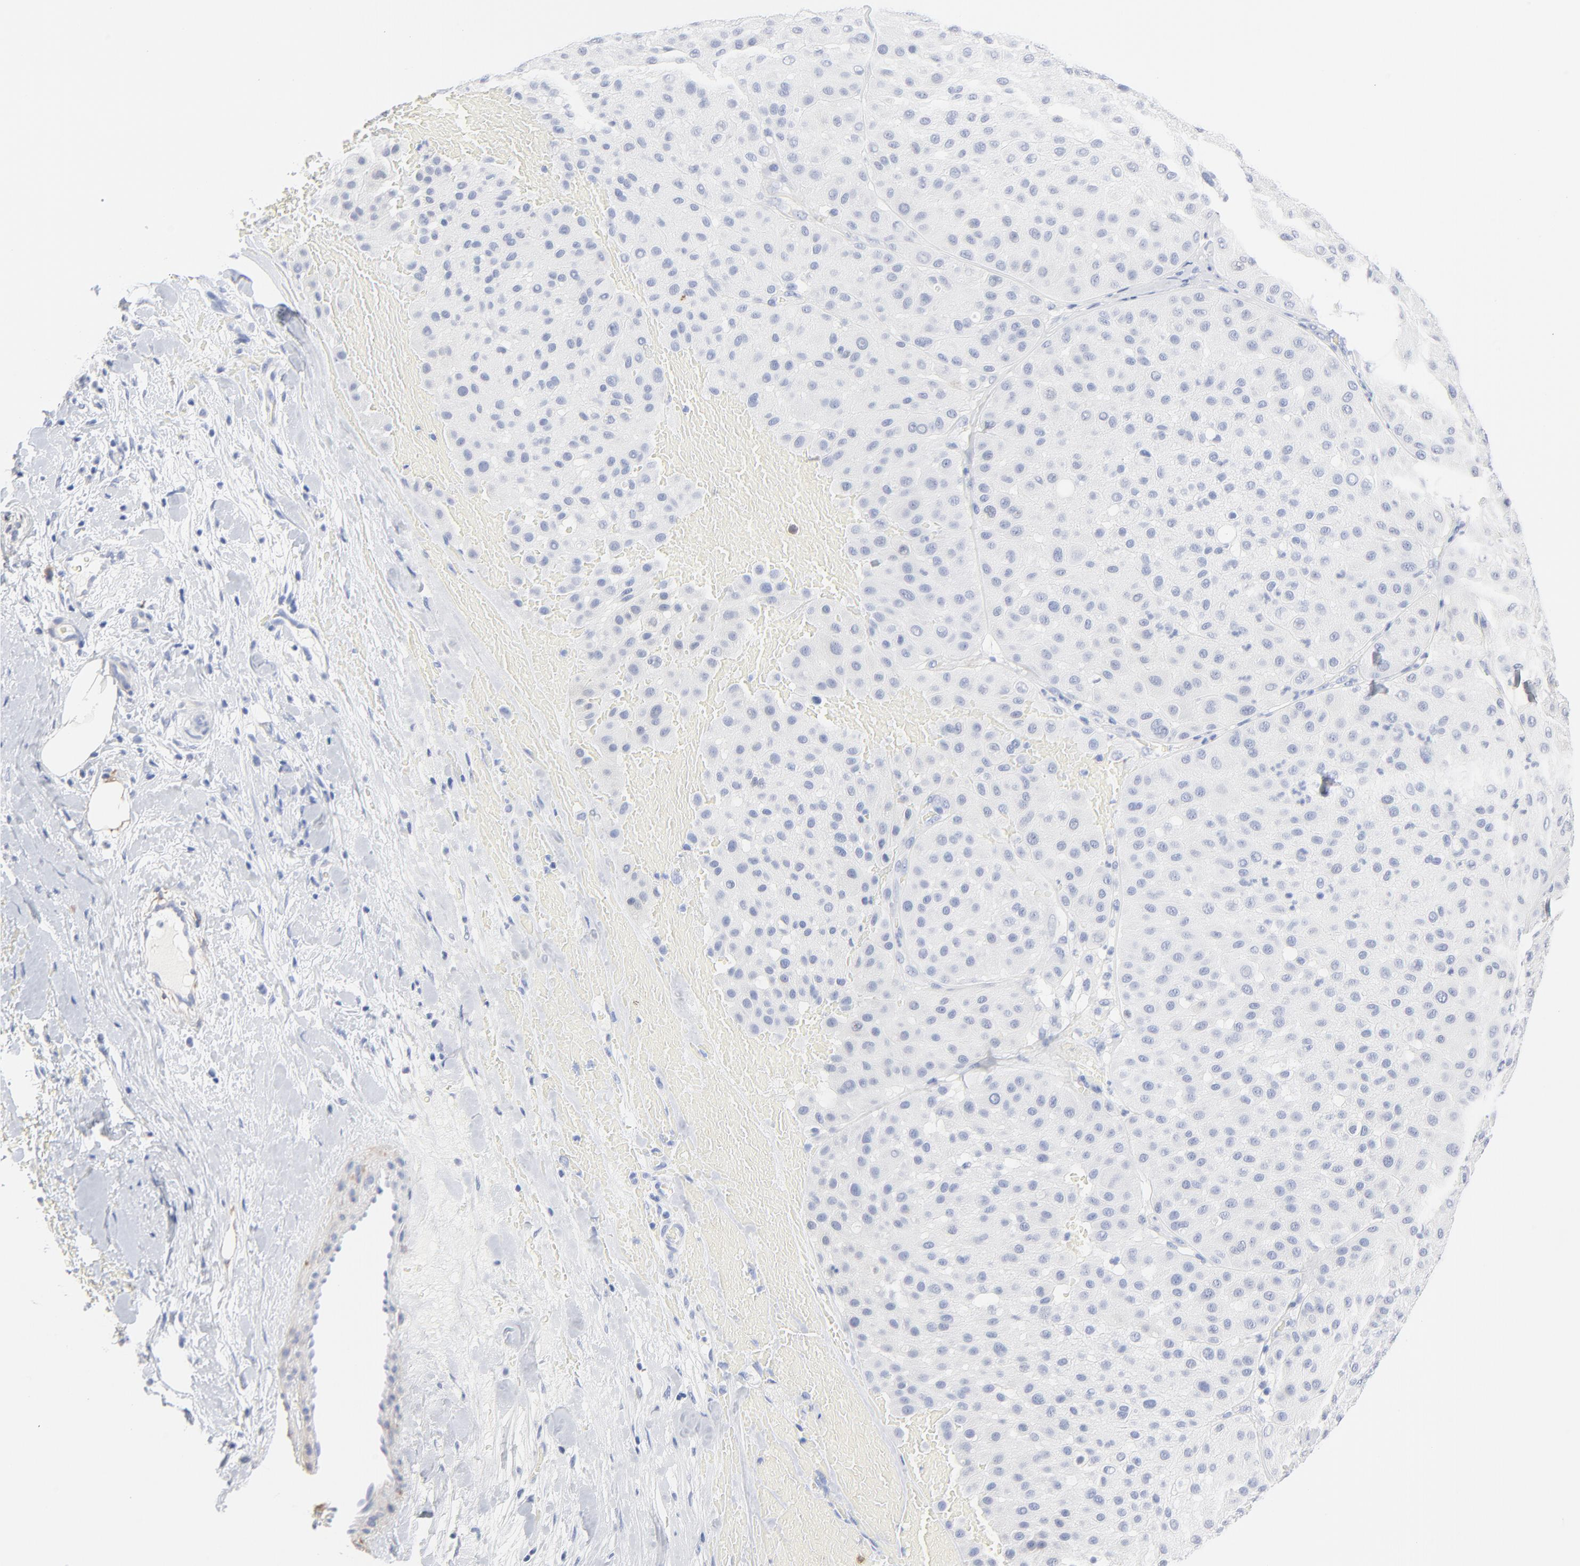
{"staining": {"intensity": "negative", "quantity": "none", "location": "none"}, "tissue": "melanoma", "cell_type": "Tumor cells", "image_type": "cancer", "snomed": [{"axis": "morphology", "description": "Normal tissue, NOS"}, {"axis": "morphology", "description": "Malignant melanoma, Metastatic site"}, {"axis": "topography", "description": "Skin"}], "caption": "A photomicrograph of human melanoma is negative for staining in tumor cells. (DAB IHC with hematoxylin counter stain).", "gene": "AGTR1", "patient": {"sex": "male", "age": 41}}